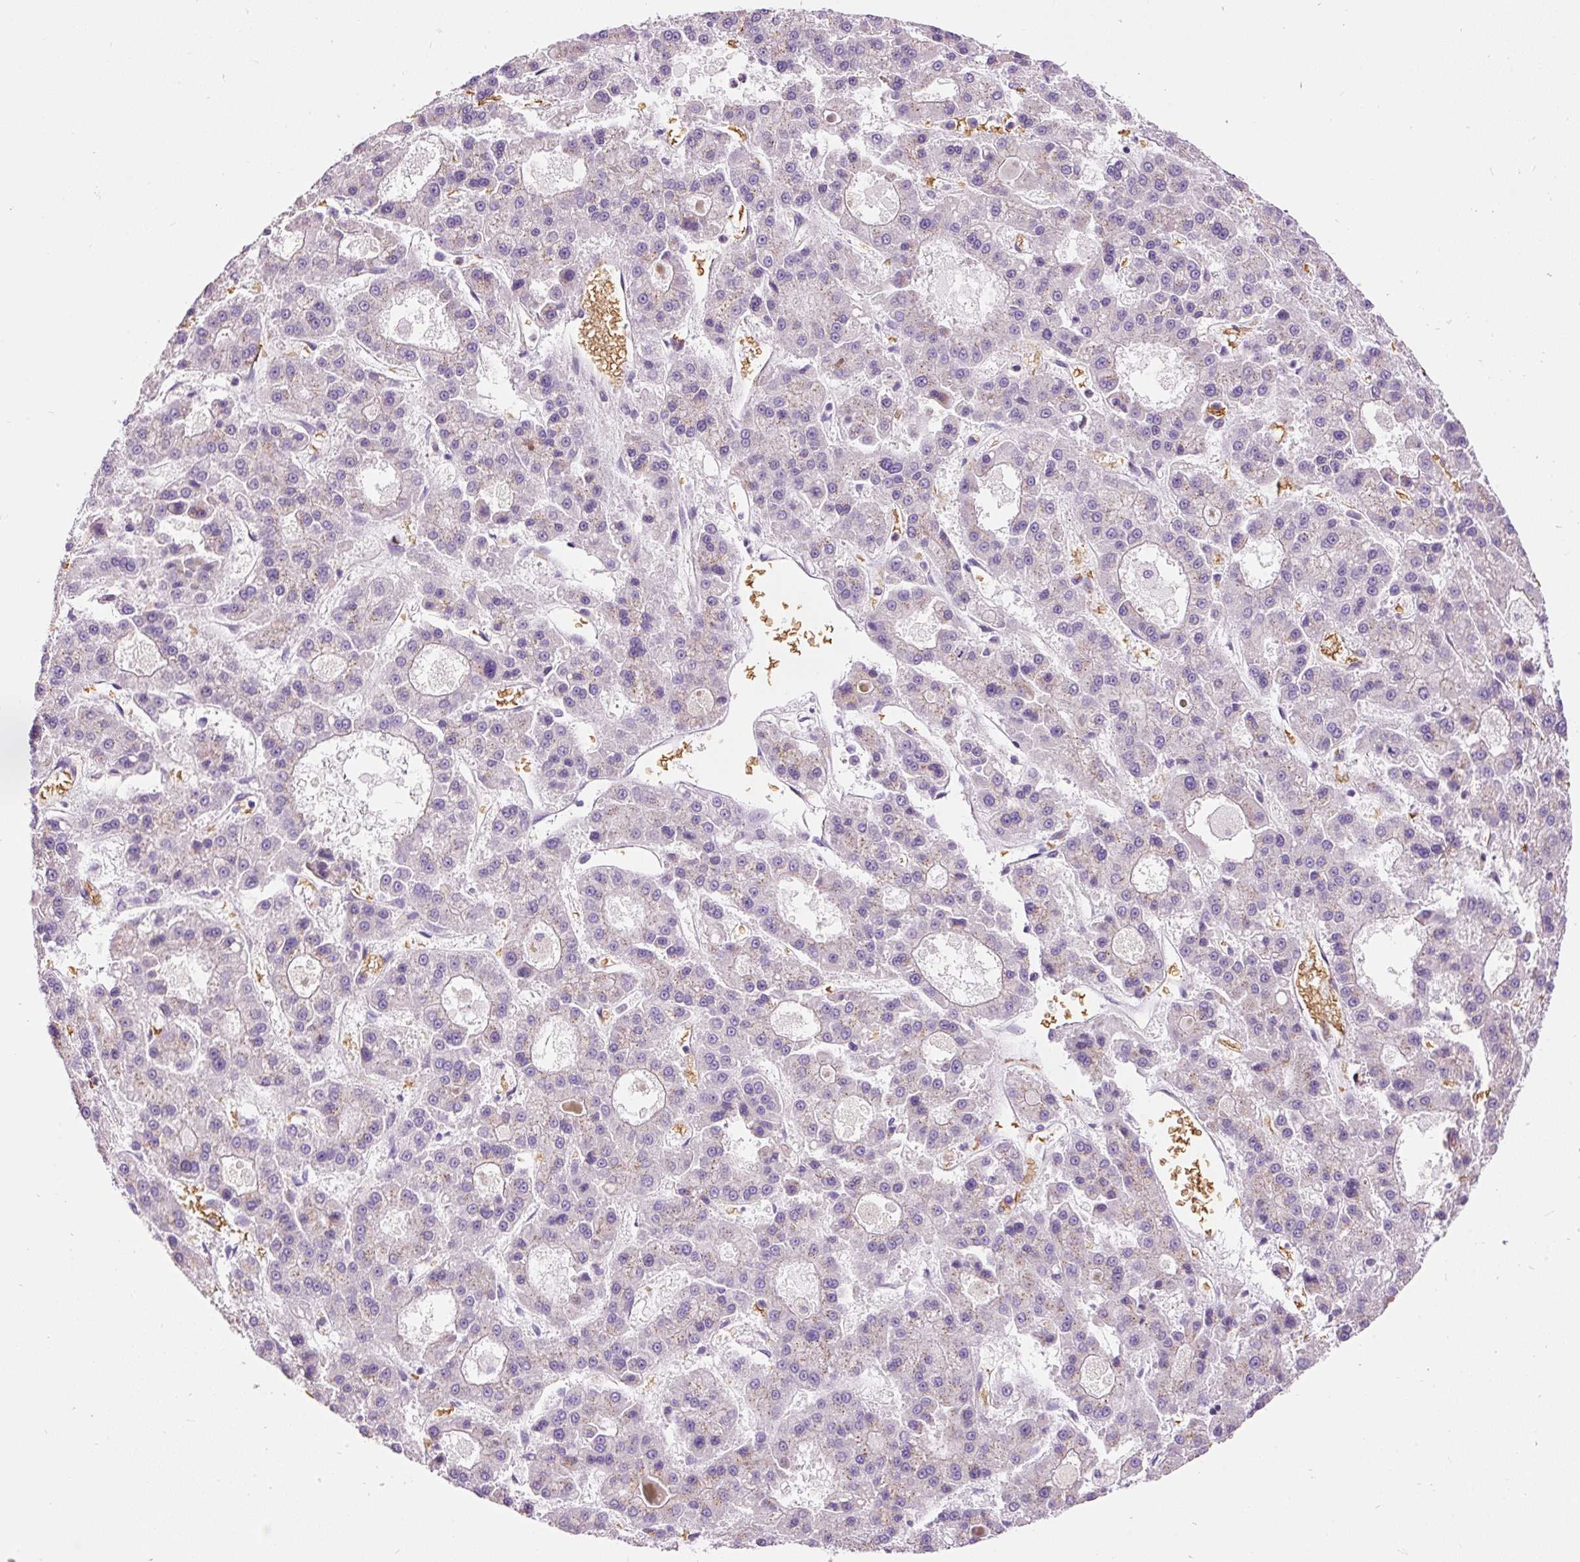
{"staining": {"intensity": "negative", "quantity": "none", "location": "none"}, "tissue": "liver cancer", "cell_type": "Tumor cells", "image_type": "cancer", "snomed": [{"axis": "morphology", "description": "Carcinoma, Hepatocellular, NOS"}, {"axis": "topography", "description": "Liver"}], "caption": "DAB immunohistochemical staining of hepatocellular carcinoma (liver) shows no significant staining in tumor cells.", "gene": "PRRC2A", "patient": {"sex": "male", "age": 70}}